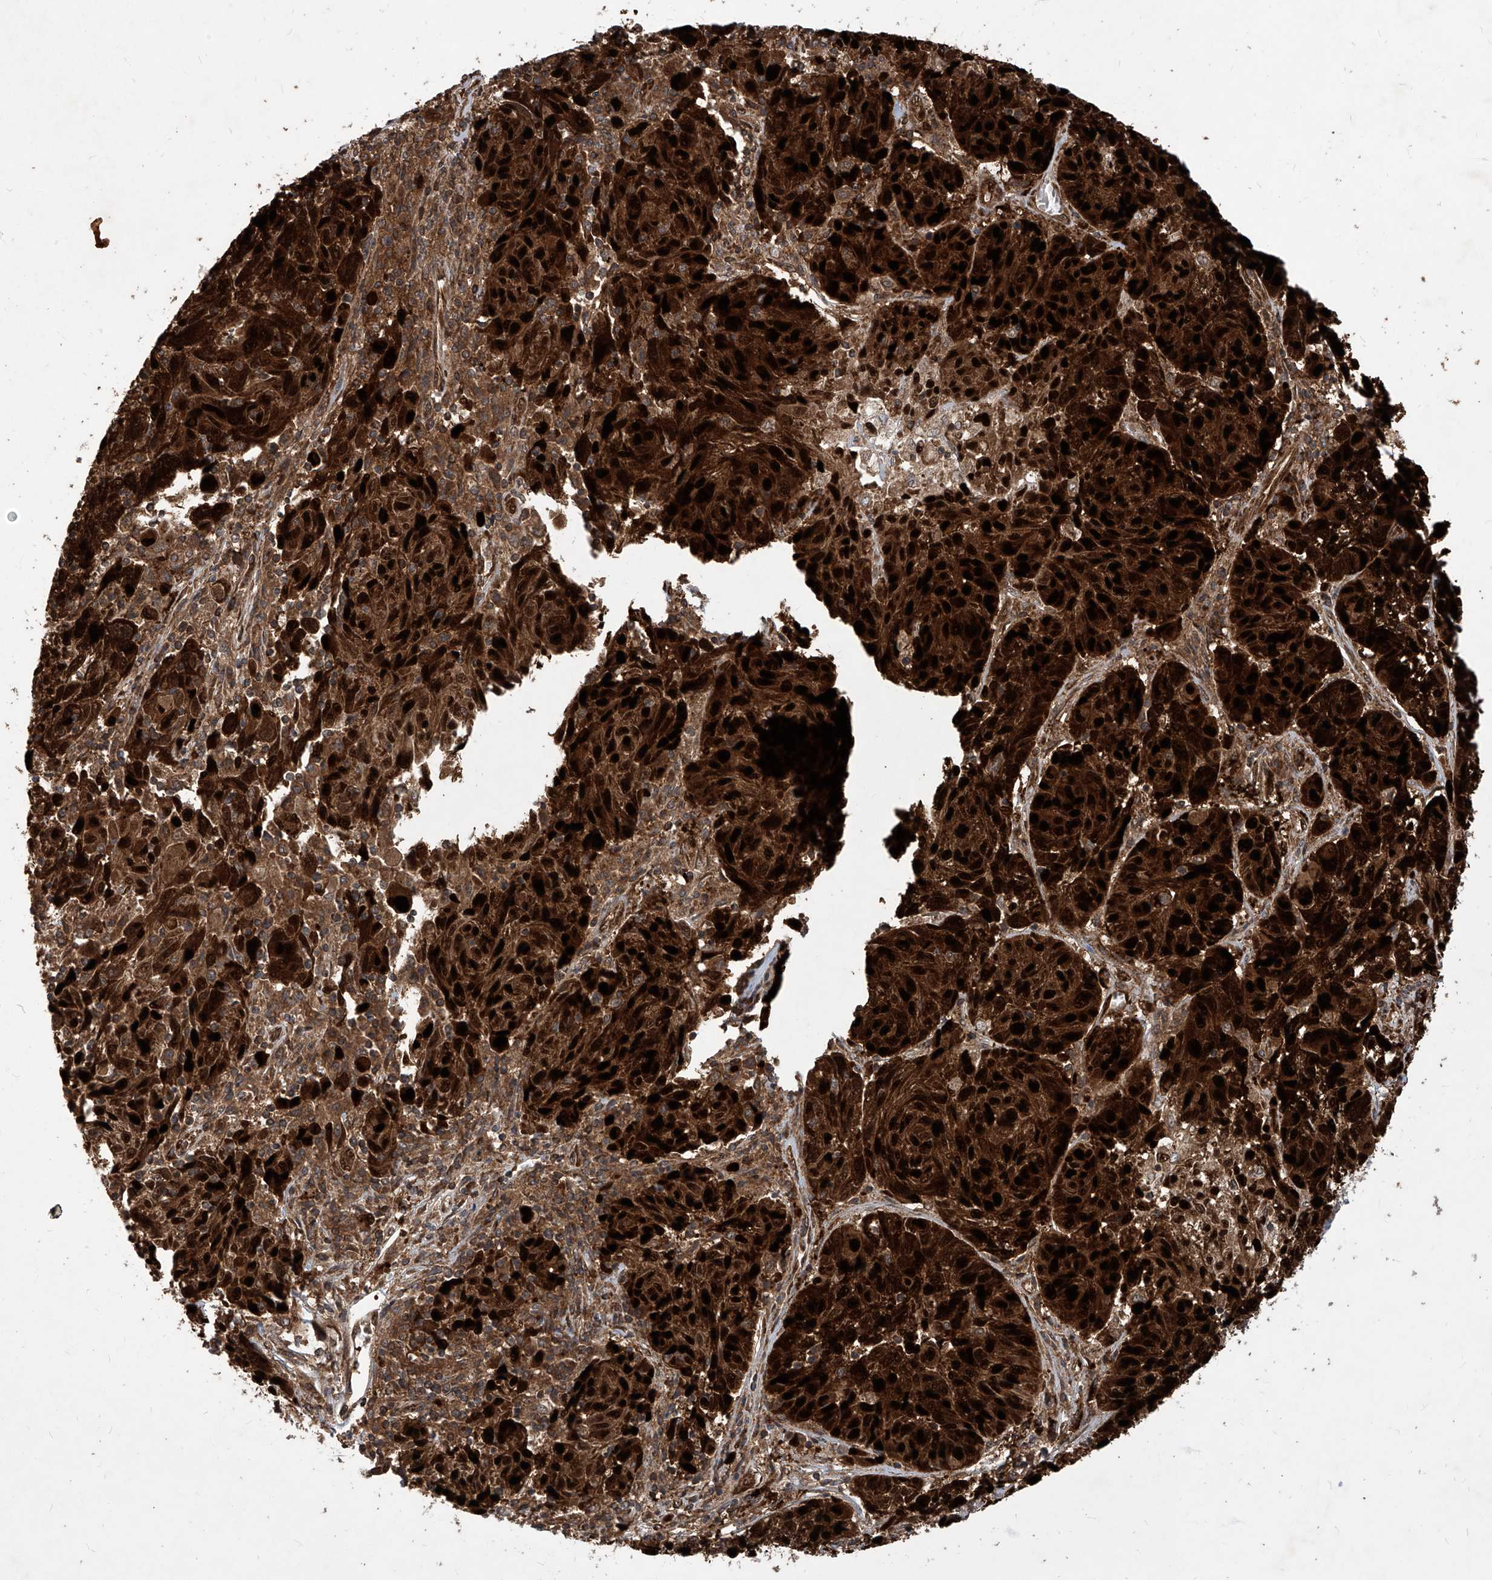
{"staining": {"intensity": "strong", "quantity": ">75%", "location": "cytoplasmic/membranous,nuclear"}, "tissue": "melanoma", "cell_type": "Tumor cells", "image_type": "cancer", "snomed": [{"axis": "morphology", "description": "Malignant melanoma, NOS"}, {"axis": "topography", "description": "Skin"}], "caption": "Melanoma stained with immunohistochemistry (IHC) shows strong cytoplasmic/membranous and nuclear staining in about >75% of tumor cells.", "gene": "MAGED2", "patient": {"sex": "male", "age": 53}}